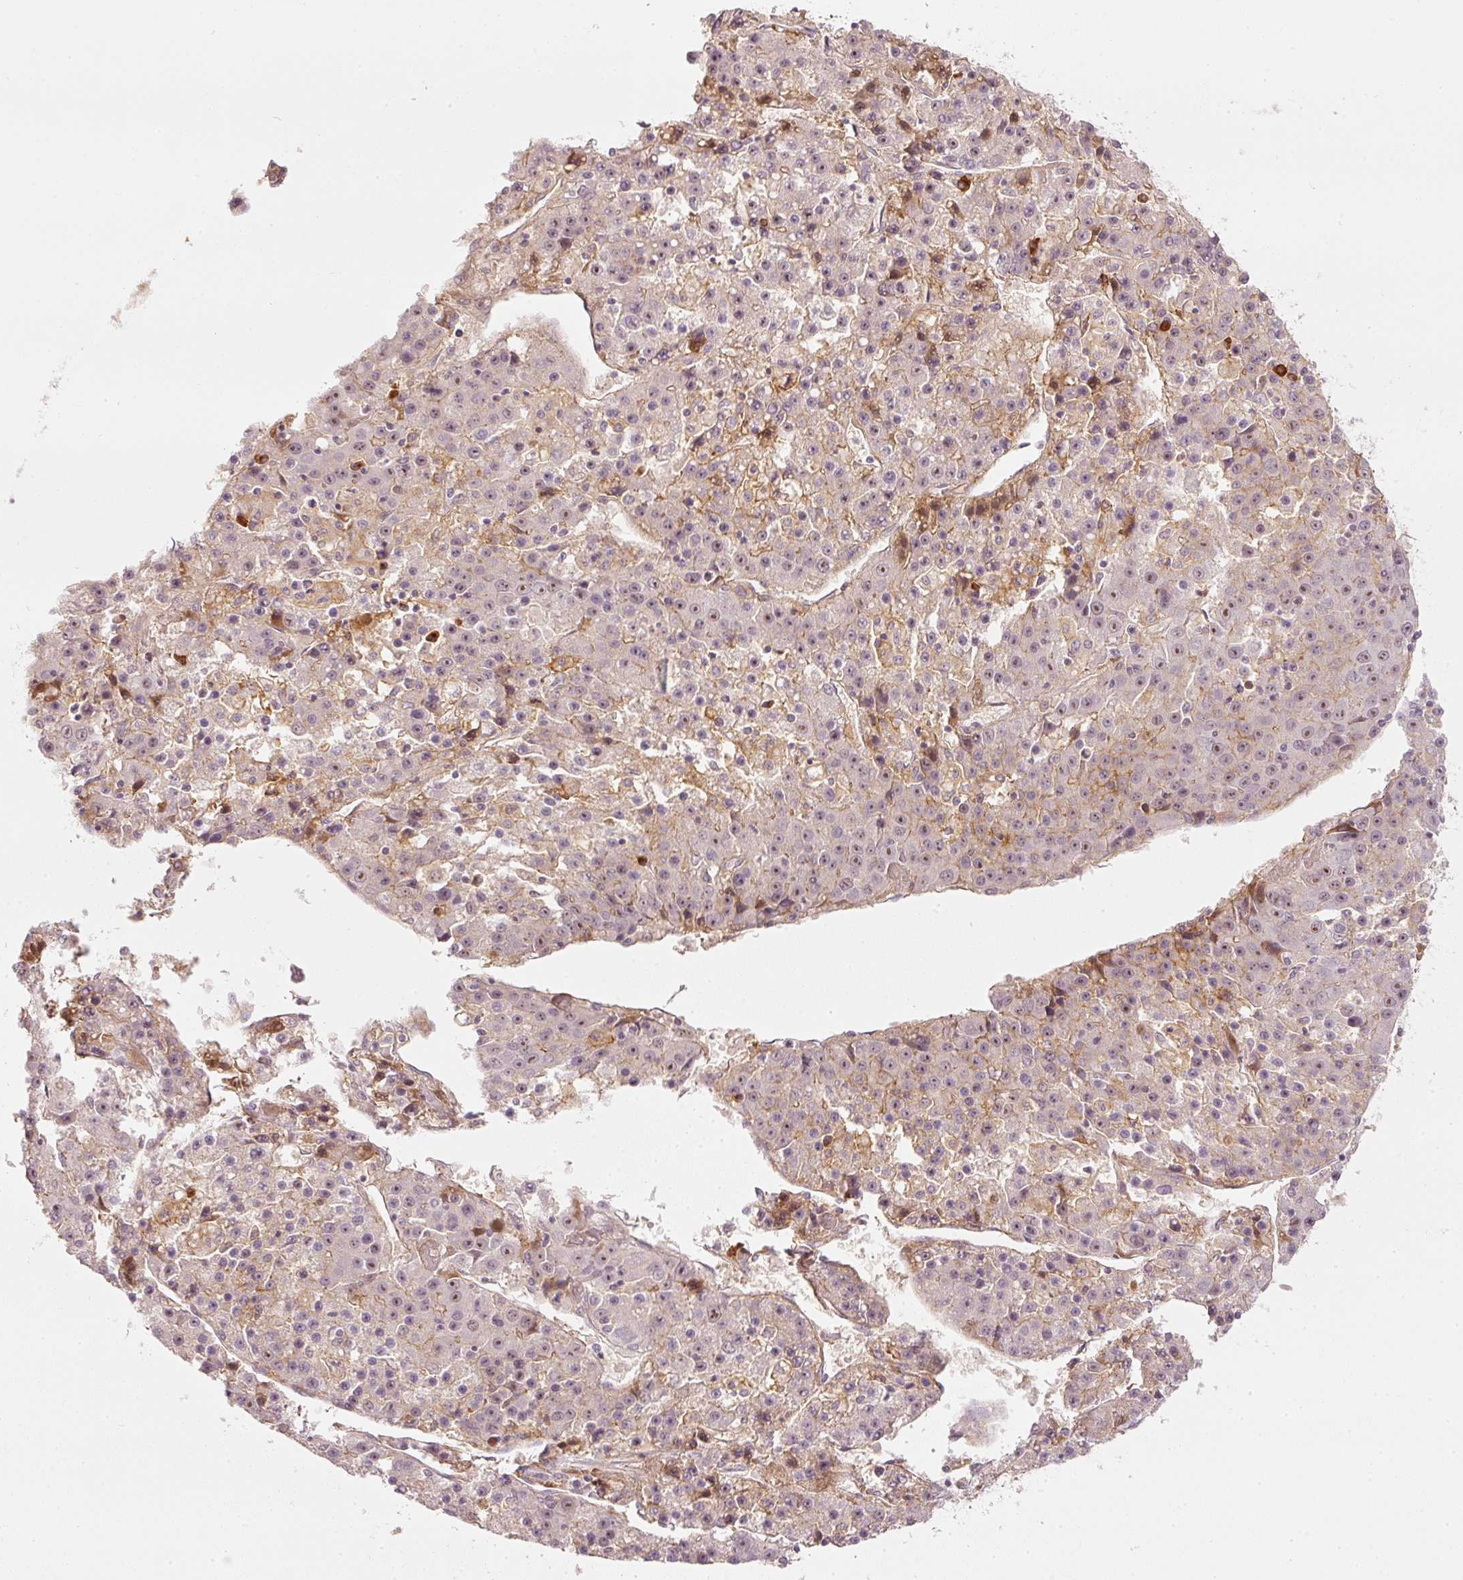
{"staining": {"intensity": "moderate", "quantity": "25%-75%", "location": "nuclear"}, "tissue": "liver cancer", "cell_type": "Tumor cells", "image_type": "cancer", "snomed": [{"axis": "morphology", "description": "Carcinoma, Hepatocellular, NOS"}, {"axis": "topography", "description": "Liver"}], "caption": "Tumor cells display moderate nuclear positivity in approximately 25%-75% of cells in liver hepatocellular carcinoma.", "gene": "VCAM1", "patient": {"sex": "female", "age": 53}}